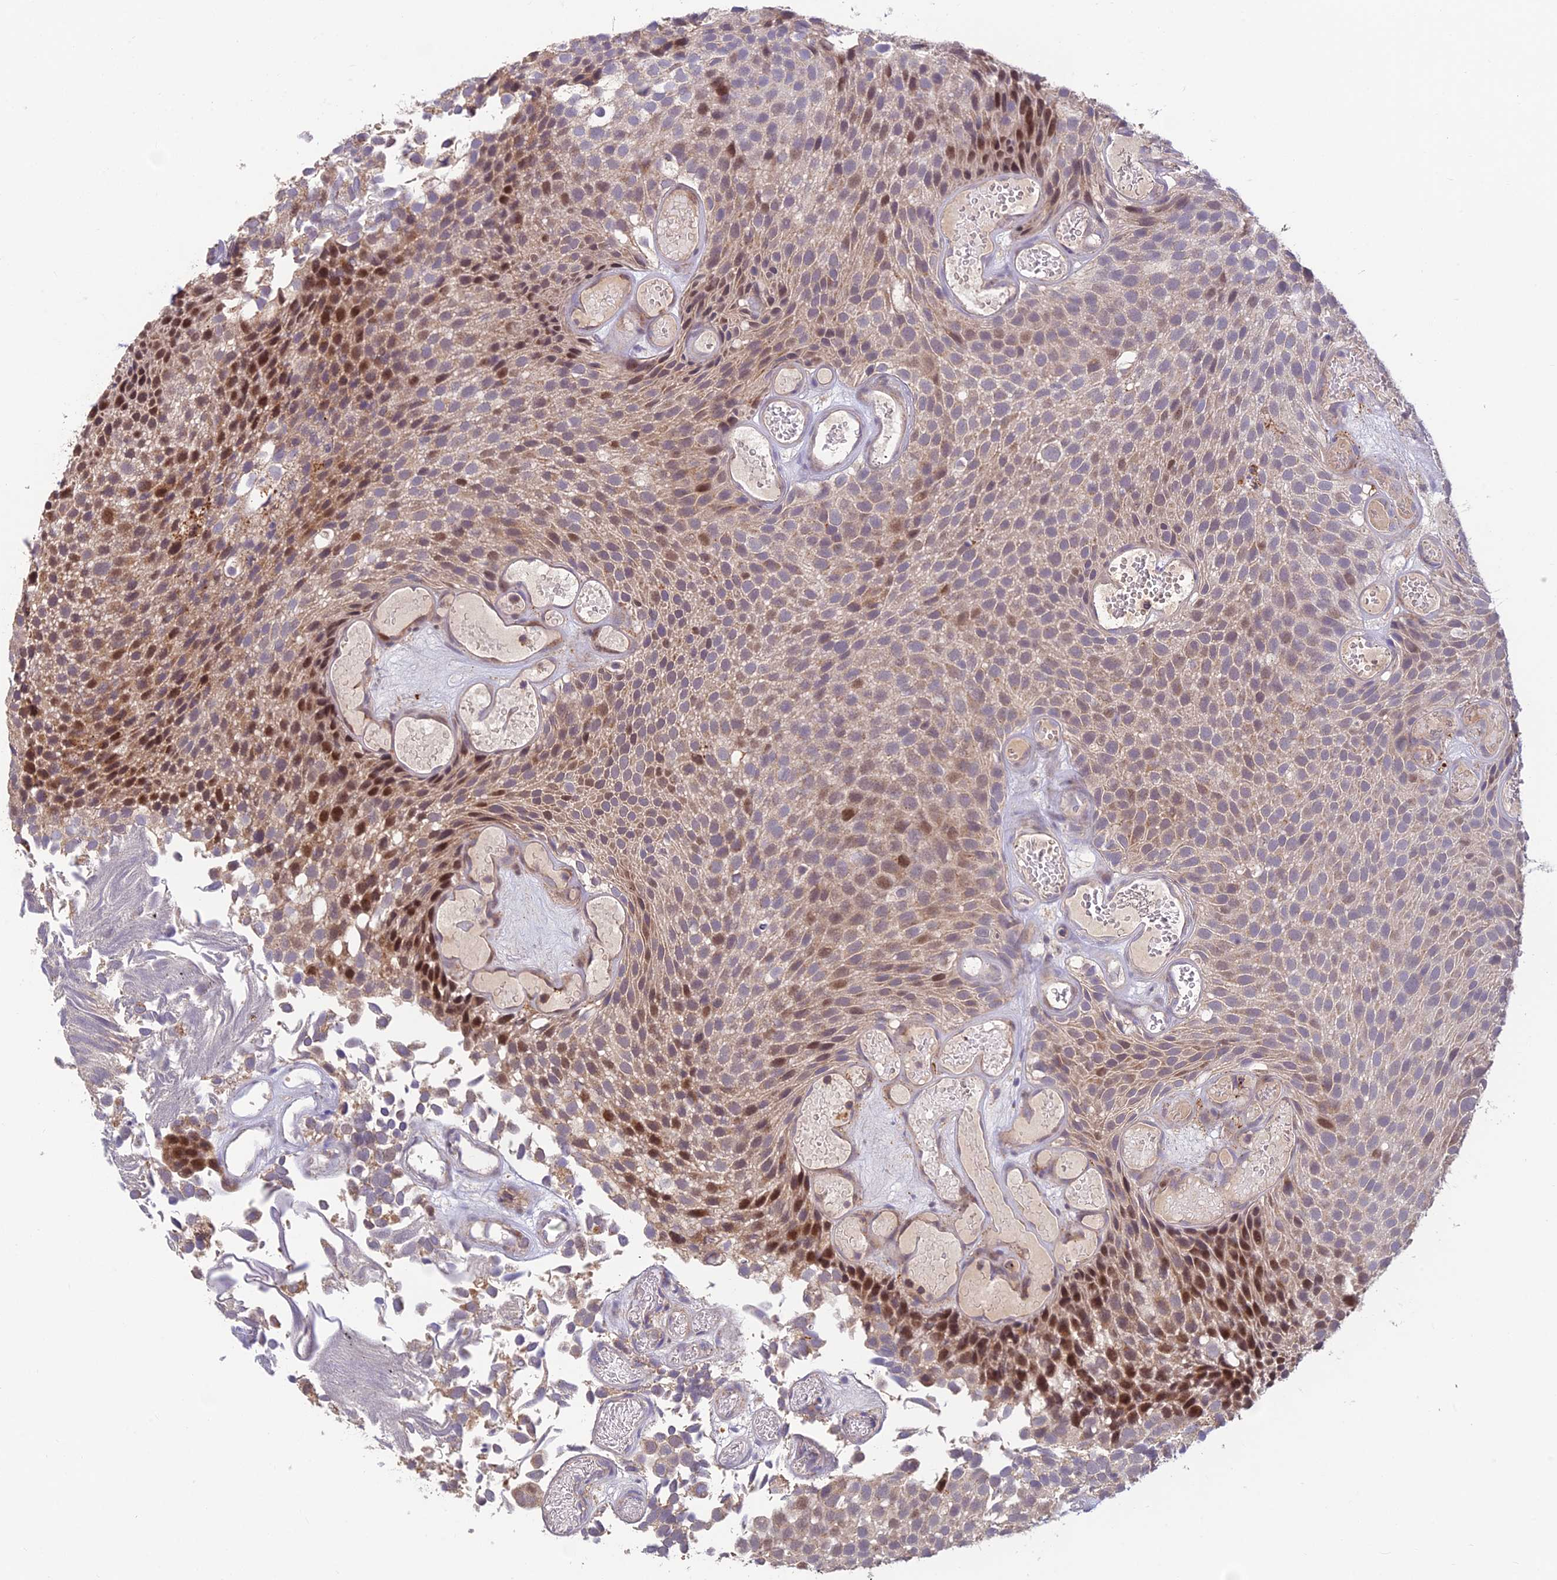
{"staining": {"intensity": "strong", "quantity": "<25%", "location": "nuclear"}, "tissue": "urothelial cancer", "cell_type": "Tumor cells", "image_type": "cancer", "snomed": [{"axis": "morphology", "description": "Urothelial carcinoma, Low grade"}, {"axis": "topography", "description": "Urinary bladder"}], "caption": "Low-grade urothelial carcinoma stained with immunohistochemistry demonstrates strong nuclear positivity in approximately <25% of tumor cells. The protein is shown in brown color, while the nuclei are stained blue.", "gene": "ASPDH", "patient": {"sex": "male", "age": 89}}